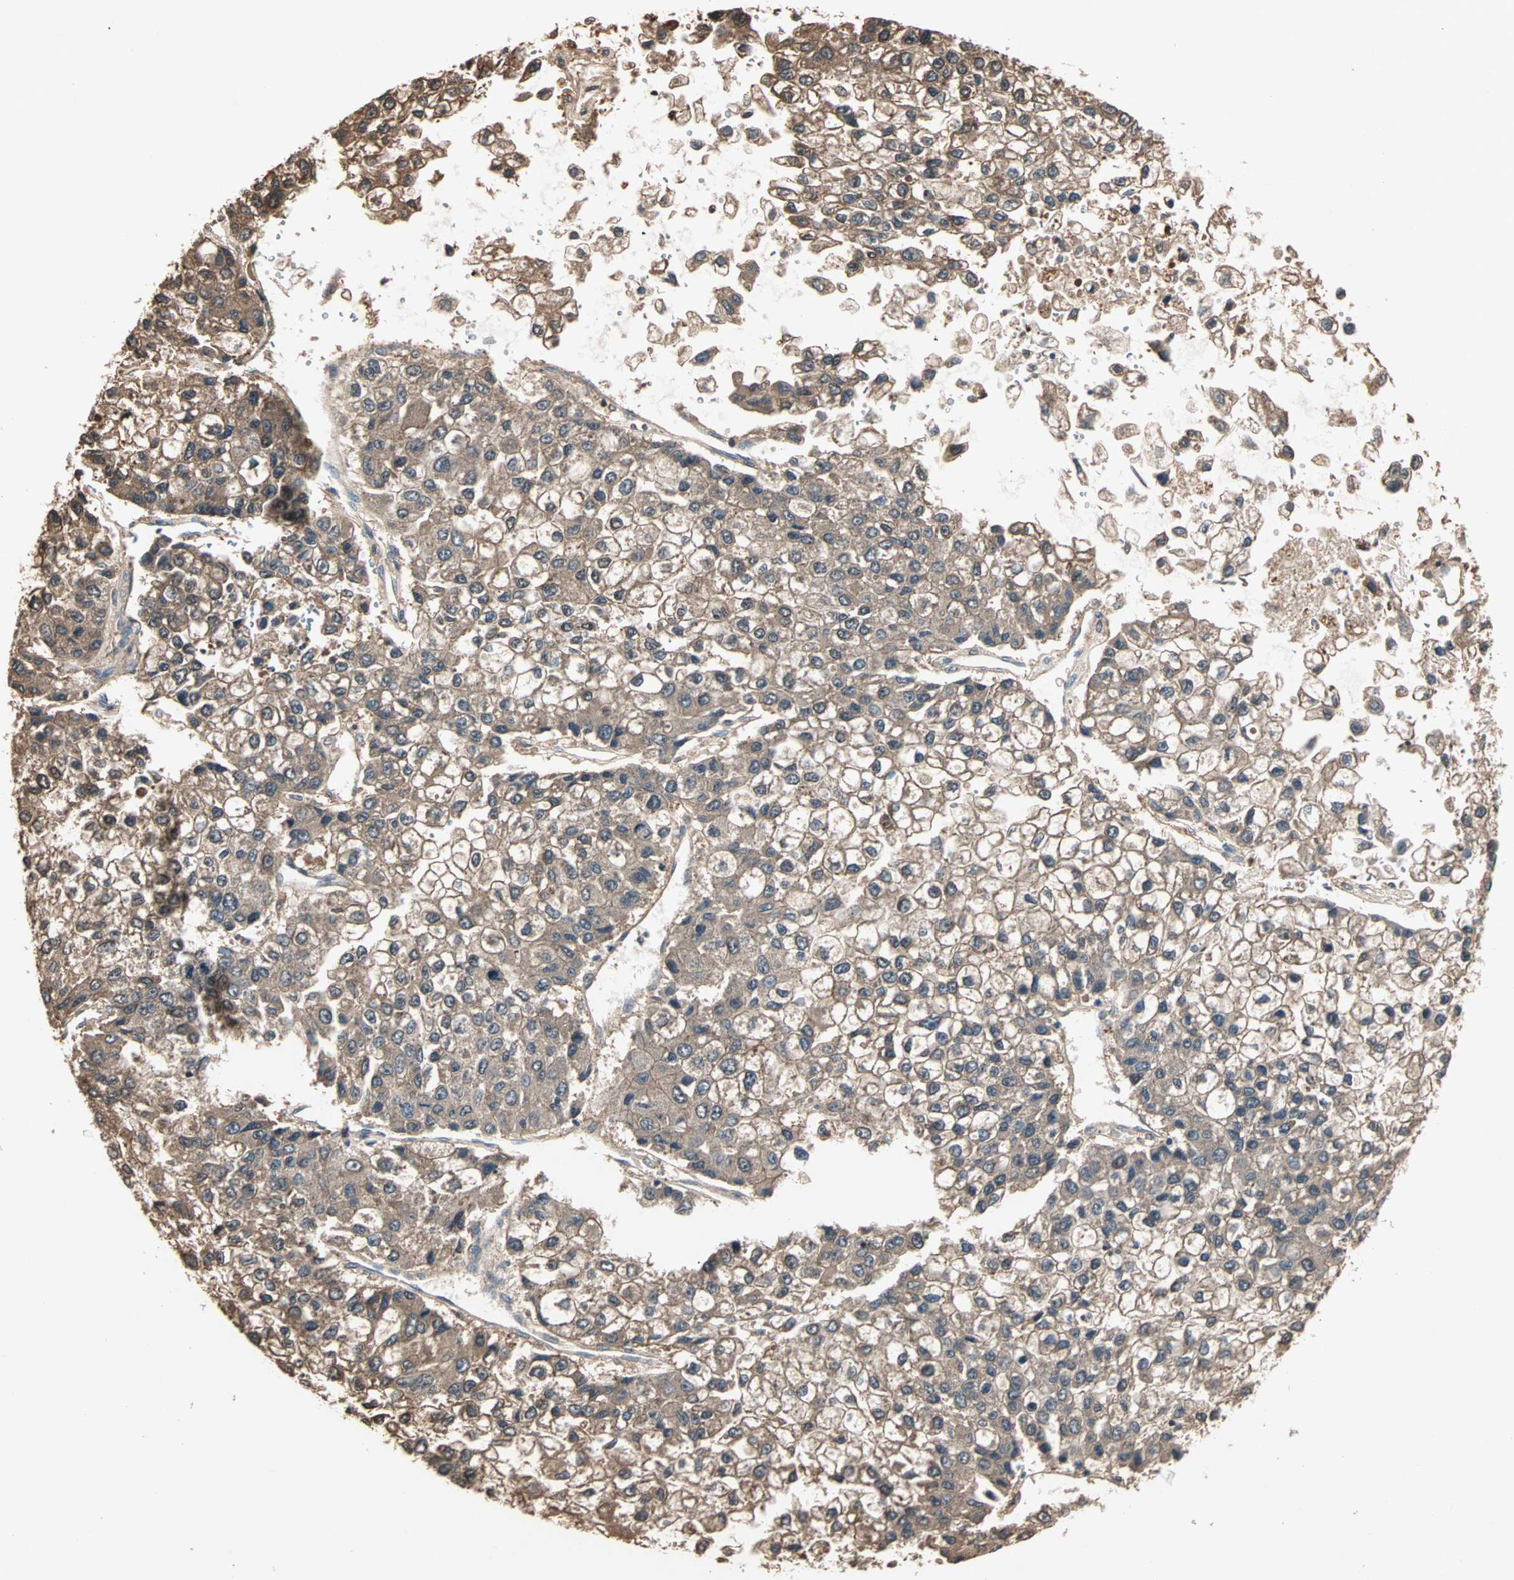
{"staining": {"intensity": "moderate", "quantity": ">75%", "location": "cytoplasmic/membranous"}, "tissue": "liver cancer", "cell_type": "Tumor cells", "image_type": "cancer", "snomed": [{"axis": "morphology", "description": "Carcinoma, Hepatocellular, NOS"}, {"axis": "topography", "description": "Liver"}], "caption": "Protein staining demonstrates moderate cytoplasmic/membranous positivity in about >75% of tumor cells in hepatocellular carcinoma (liver). The staining was performed using DAB (3,3'-diaminobenzidine) to visualize the protein expression in brown, while the nuclei were stained in blue with hematoxylin (Magnification: 20x).", "gene": "DRG2", "patient": {"sex": "female", "age": 66}}